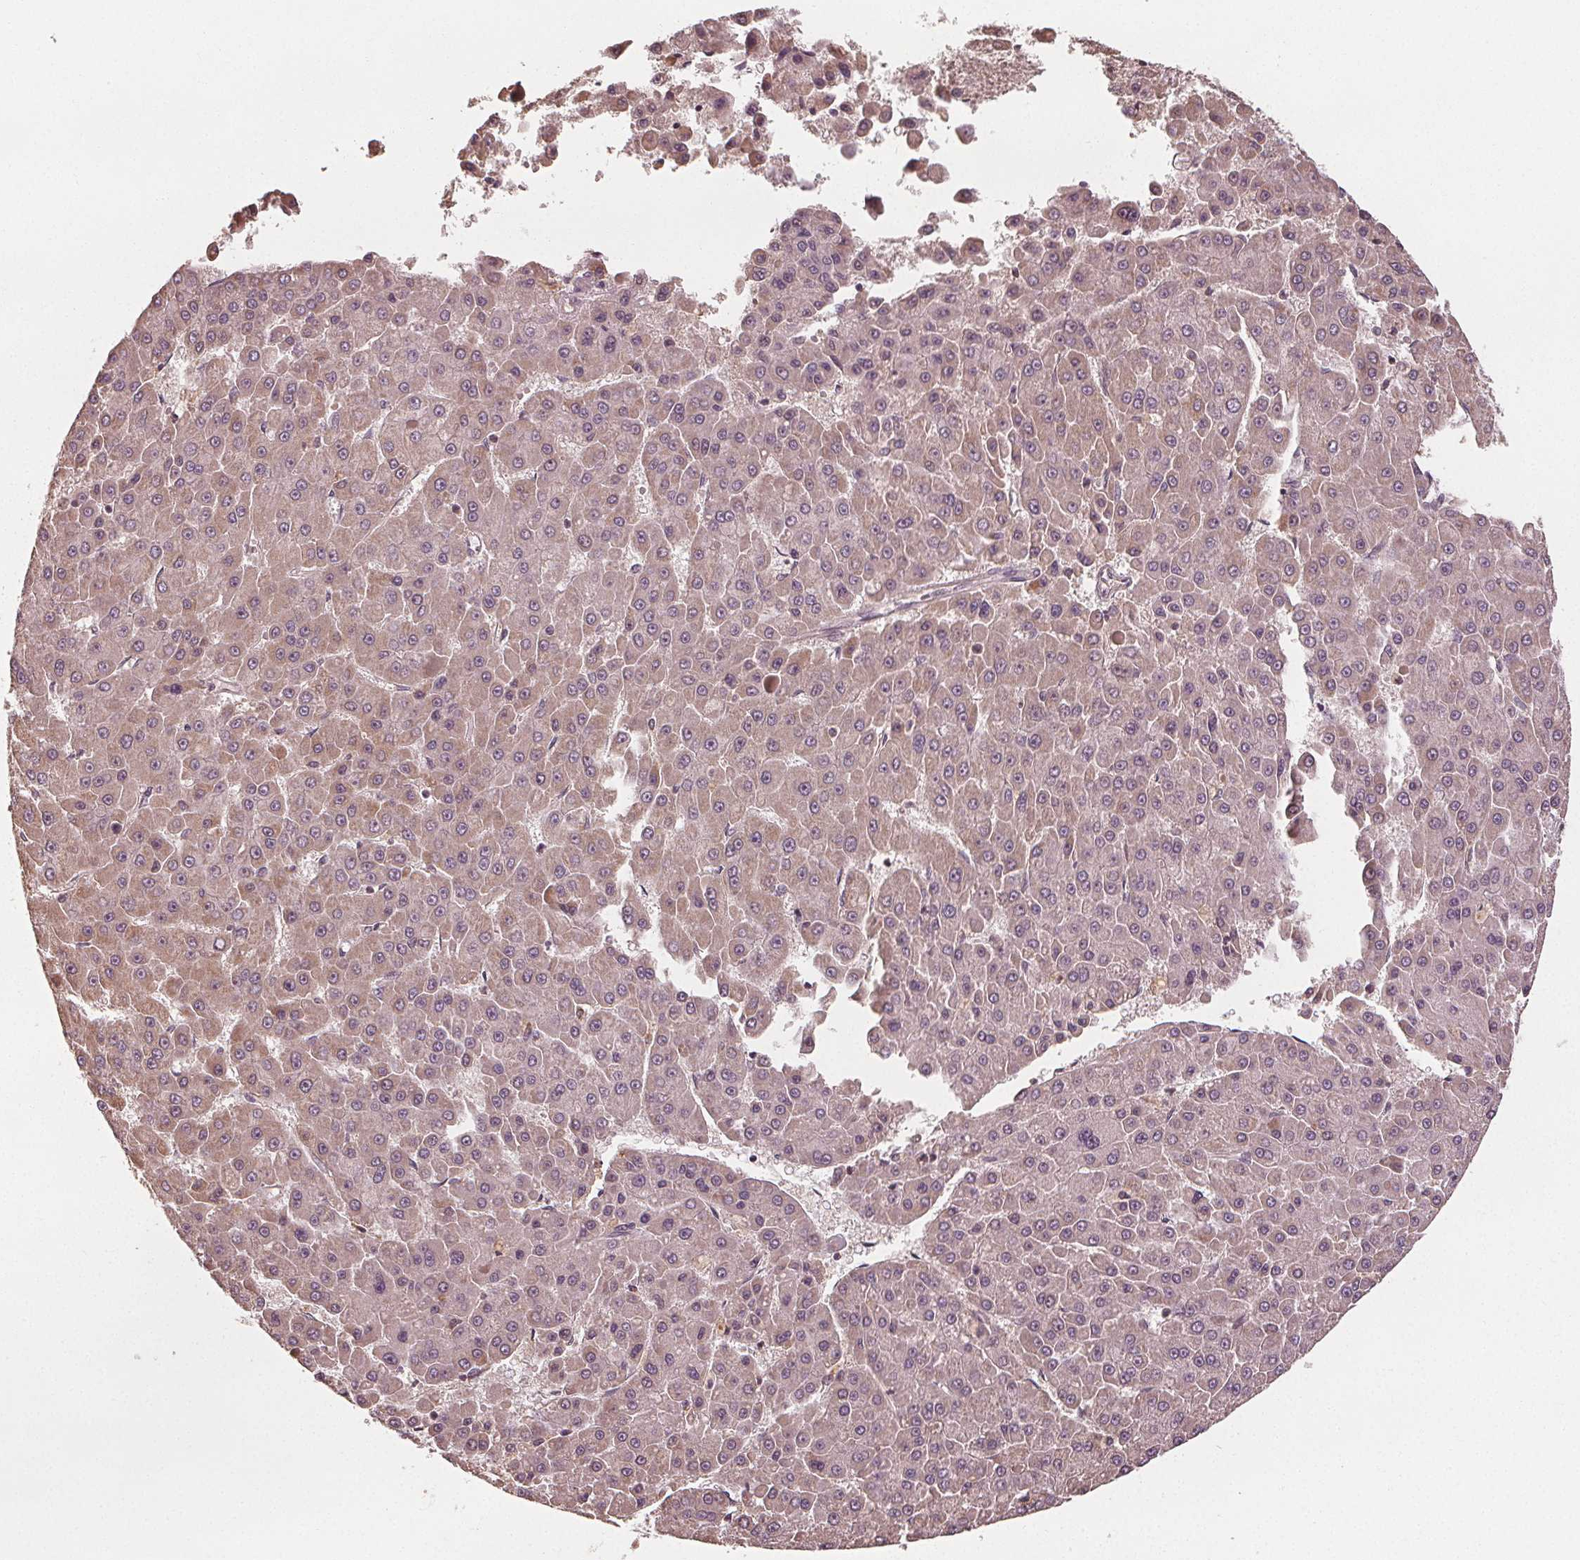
{"staining": {"intensity": "weak", "quantity": "25%-75%", "location": "cytoplasmic/membranous"}, "tissue": "liver cancer", "cell_type": "Tumor cells", "image_type": "cancer", "snomed": [{"axis": "morphology", "description": "Carcinoma, Hepatocellular, NOS"}, {"axis": "topography", "description": "Liver"}], "caption": "Liver cancer tissue exhibits weak cytoplasmic/membranous staining in about 25%-75% of tumor cells (DAB (3,3'-diaminobenzidine) IHC, brown staining for protein, blue staining for nuclei).", "gene": "GNB2", "patient": {"sex": "male", "age": 78}}